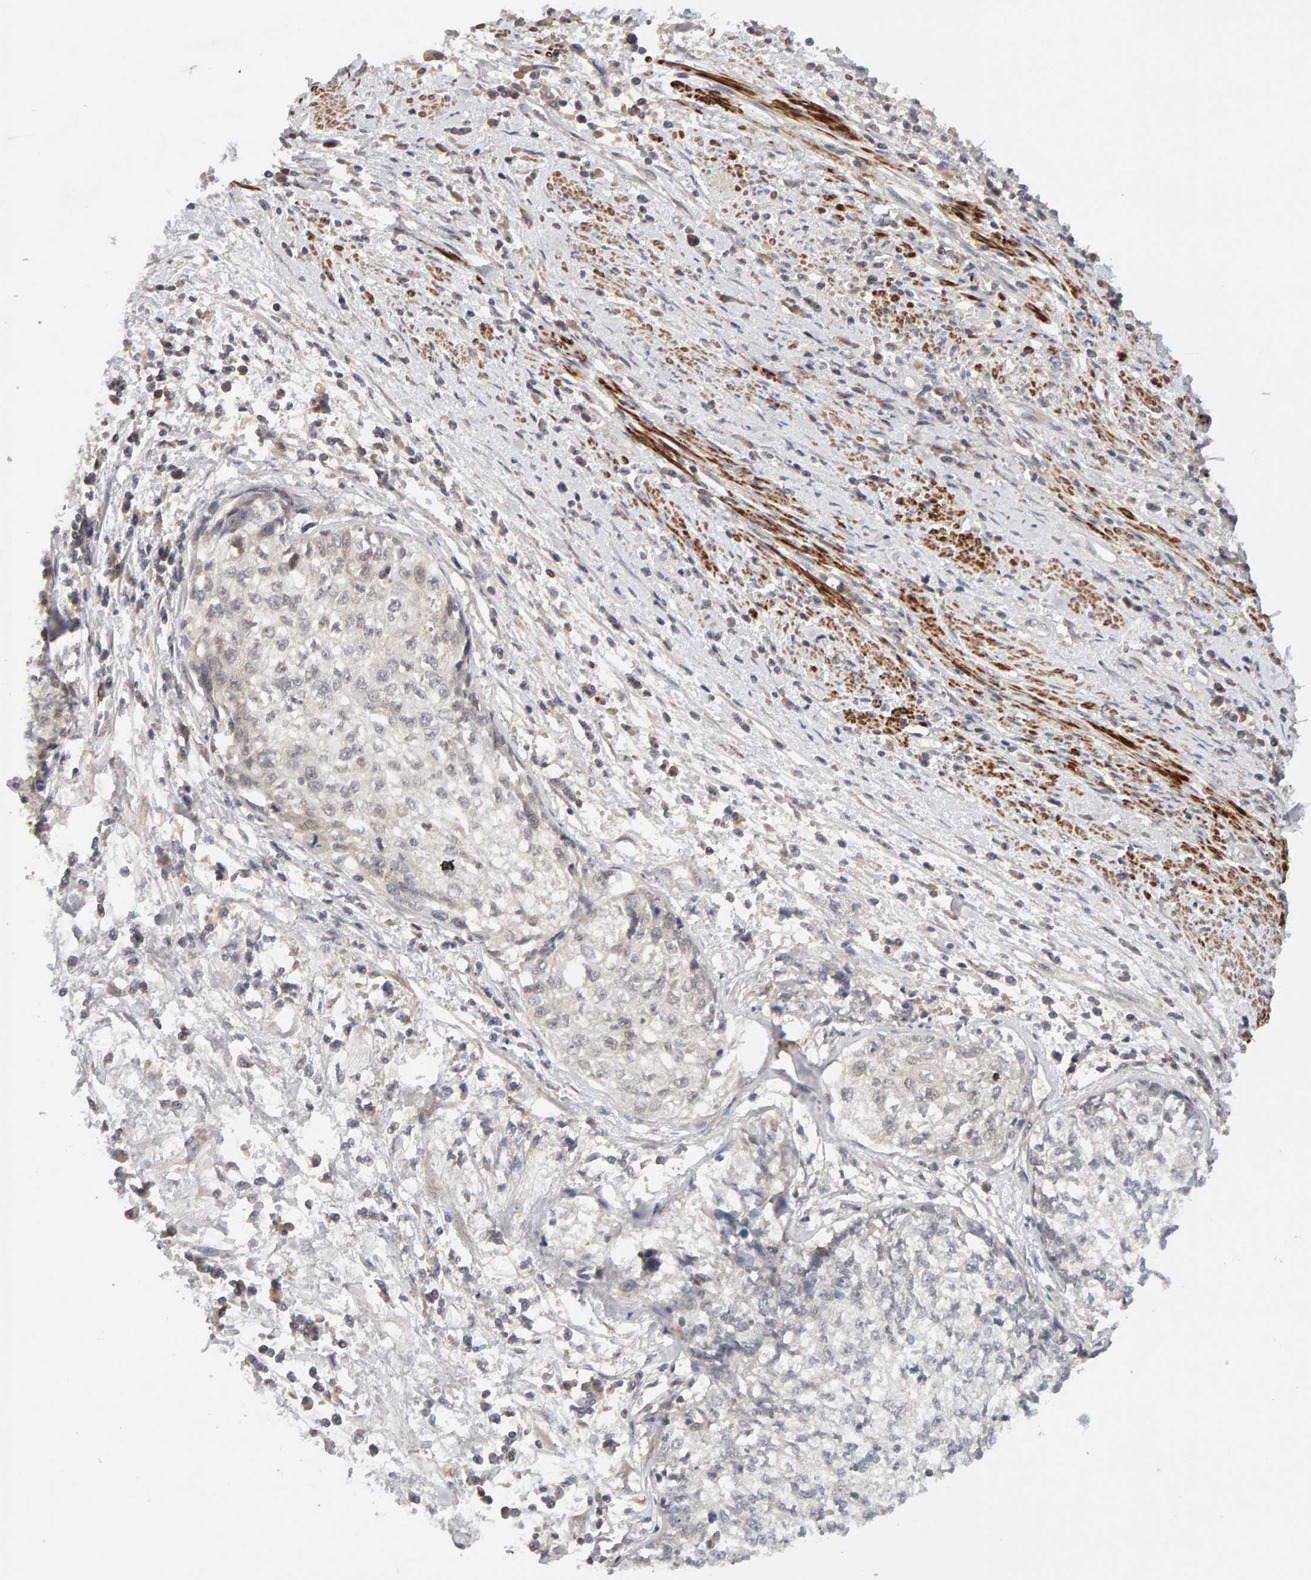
{"staining": {"intensity": "weak", "quantity": "<25%", "location": "cytoplasmic/membranous"}, "tissue": "cervical cancer", "cell_type": "Tumor cells", "image_type": "cancer", "snomed": [{"axis": "morphology", "description": "Squamous cell carcinoma, NOS"}, {"axis": "topography", "description": "Cervix"}], "caption": "A high-resolution histopathology image shows immunohistochemistry (IHC) staining of cervical cancer (squamous cell carcinoma), which displays no significant positivity in tumor cells.", "gene": "NUDCD1", "patient": {"sex": "female", "age": 57}}